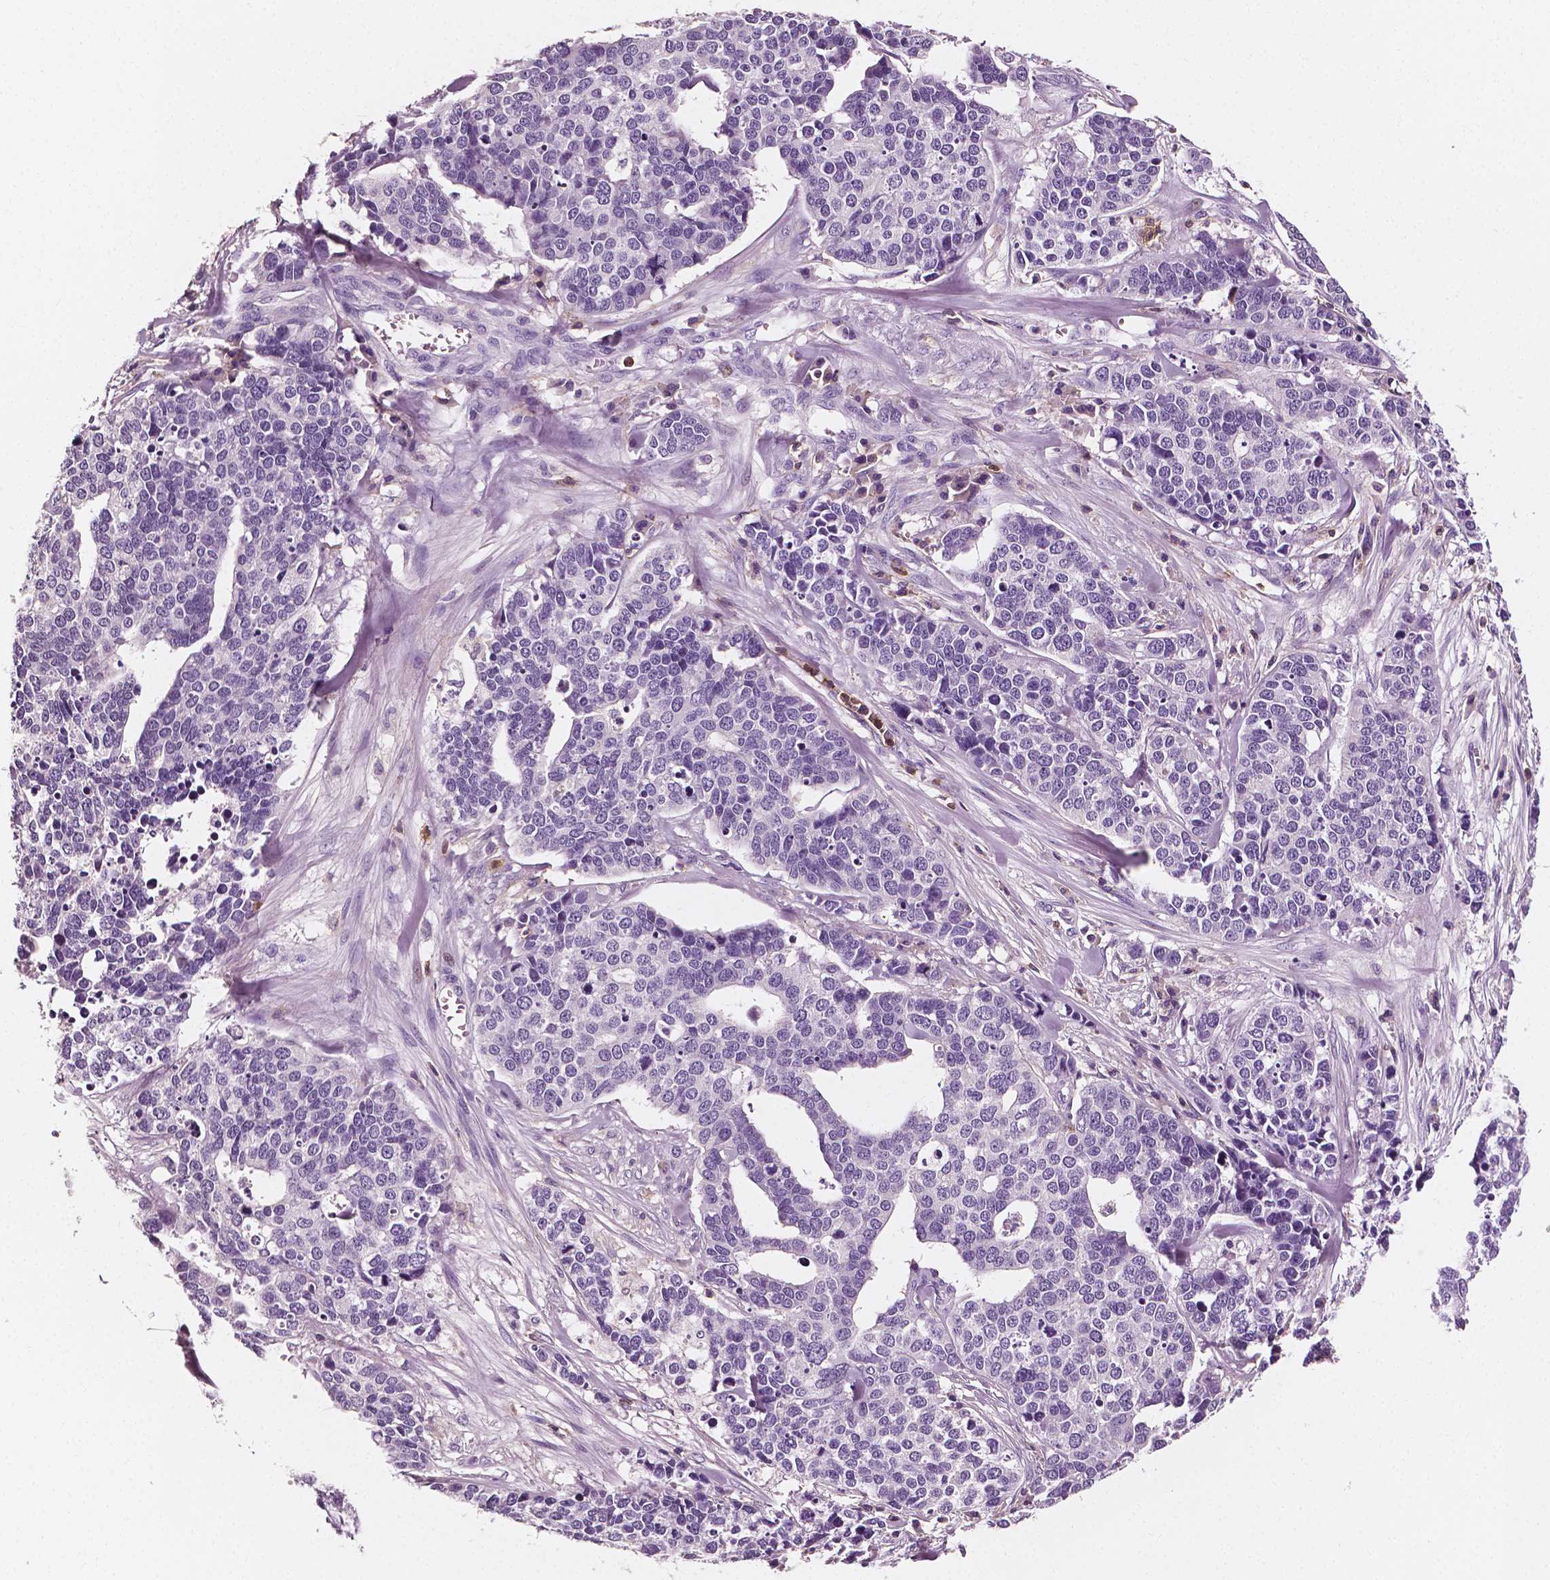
{"staining": {"intensity": "negative", "quantity": "none", "location": "none"}, "tissue": "ovarian cancer", "cell_type": "Tumor cells", "image_type": "cancer", "snomed": [{"axis": "morphology", "description": "Carcinoma, endometroid"}, {"axis": "topography", "description": "Ovary"}], "caption": "Ovarian cancer (endometroid carcinoma) stained for a protein using immunohistochemistry exhibits no positivity tumor cells.", "gene": "PTPRC", "patient": {"sex": "female", "age": 65}}